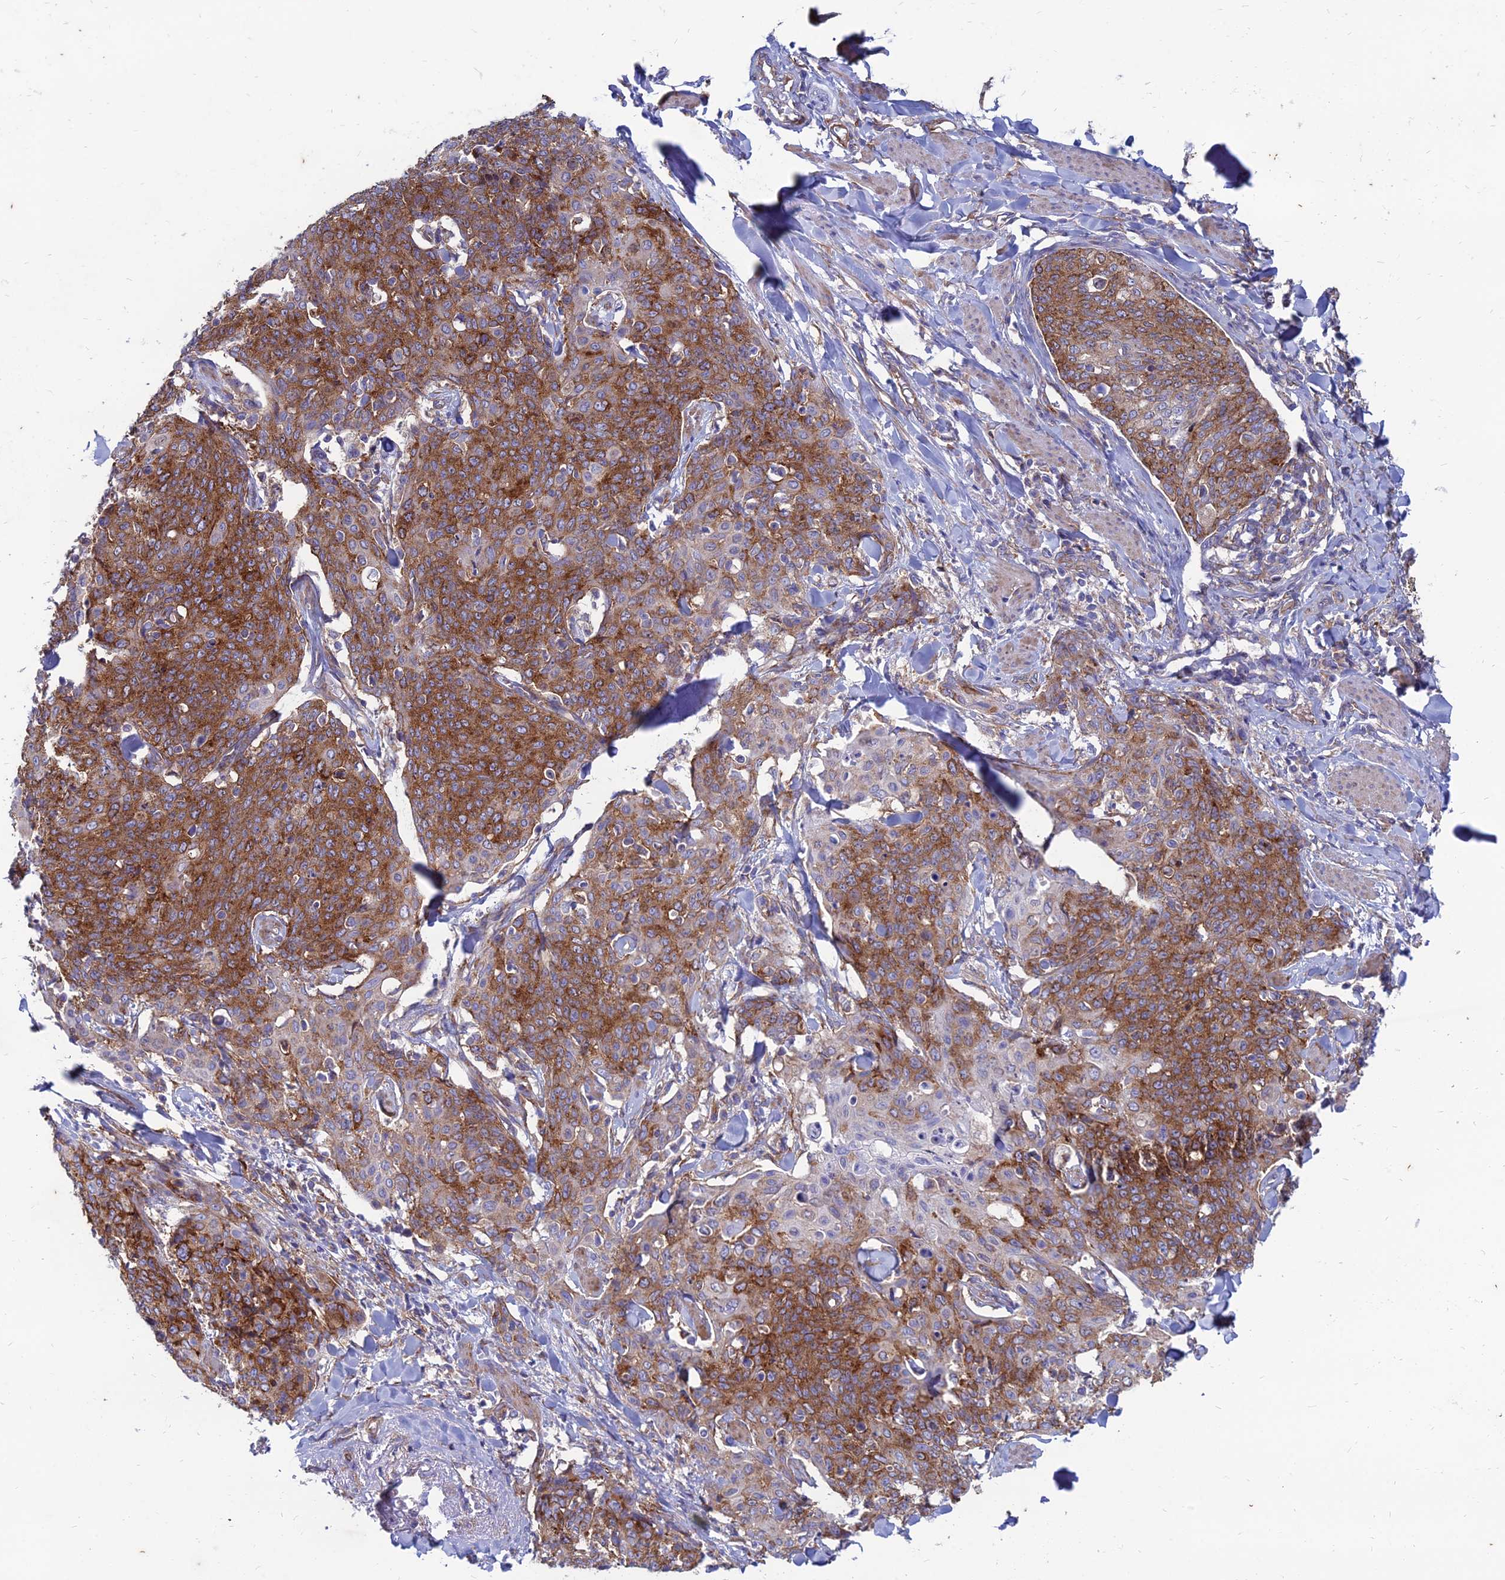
{"staining": {"intensity": "strong", "quantity": ">75%", "location": "cytoplasmic/membranous"}, "tissue": "skin cancer", "cell_type": "Tumor cells", "image_type": "cancer", "snomed": [{"axis": "morphology", "description": "Squamous cell carcinoma, NOS"}, {"axis": "topography", "description": "Skin"}, {"axis": "topography", "description": "Vulva"}], "caption": "IHC (DAB) staining of skin squamous cell carcinoma shows strong cytoplasmic/membranous protein positivity in approximately >75% of tumor cells. (IHC, brightfield microscopy, high magnification).", "gene": "TXLNA", "patient": {"sex": "female", "age": 85}}